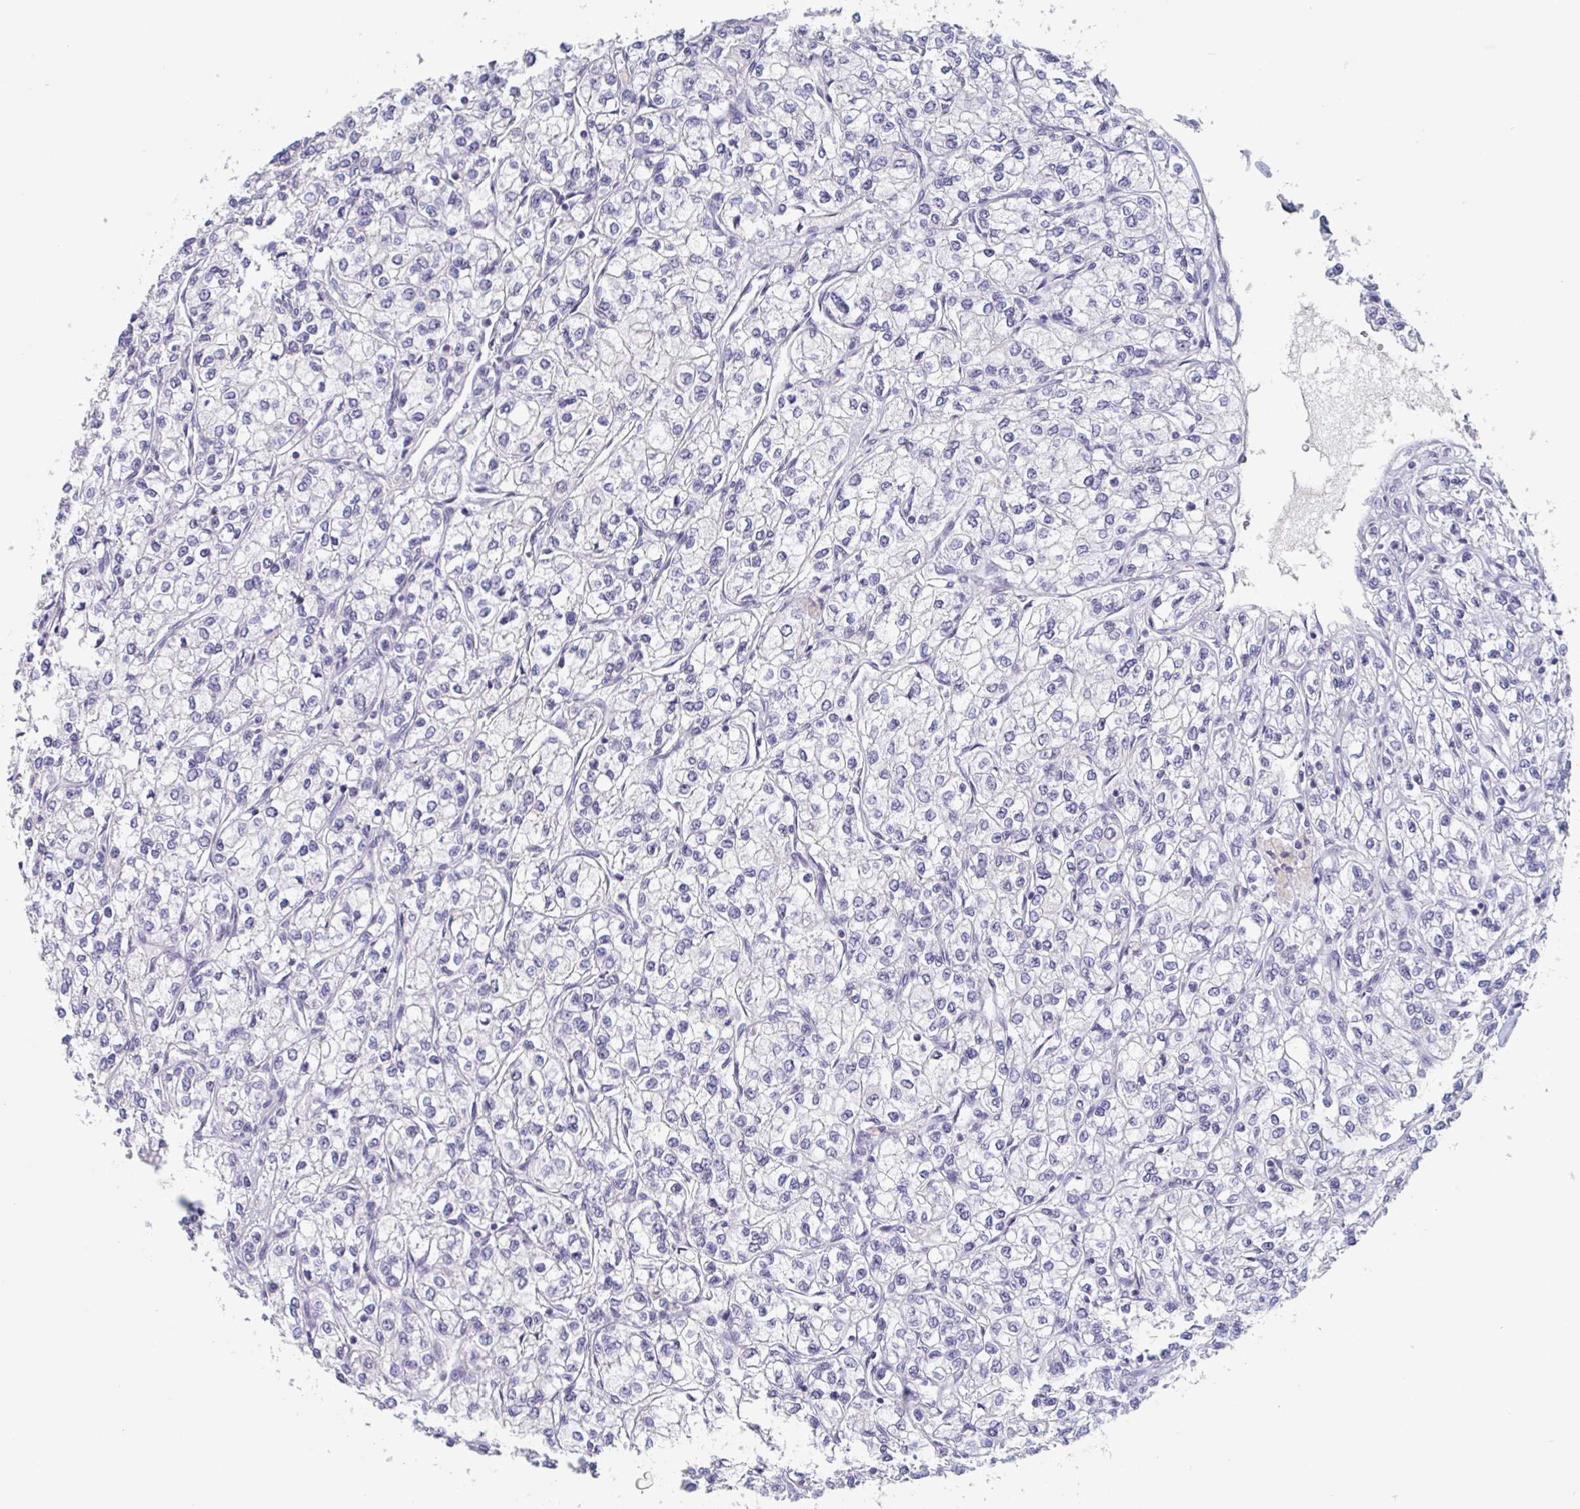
{"staining": {"intensity": "negative", "quantity": "none", "location": "none"}, "tissue": "renal cancer", "cell_type": "Tumor cells", "image_type": "cancer", "snomed": [{"axis": "morphology", "description": "Adenocarcinoma, NOS"}, {"axis": "topography", "description": "Kidney"}], "caption": "High power microscopy histopathology image of an IHC histopathology image of renal adenocarcinoma, revealing no significant expression in tumor cells.", "gene": "KDM4D", "patient": {"sex": "male", "age": 80}}